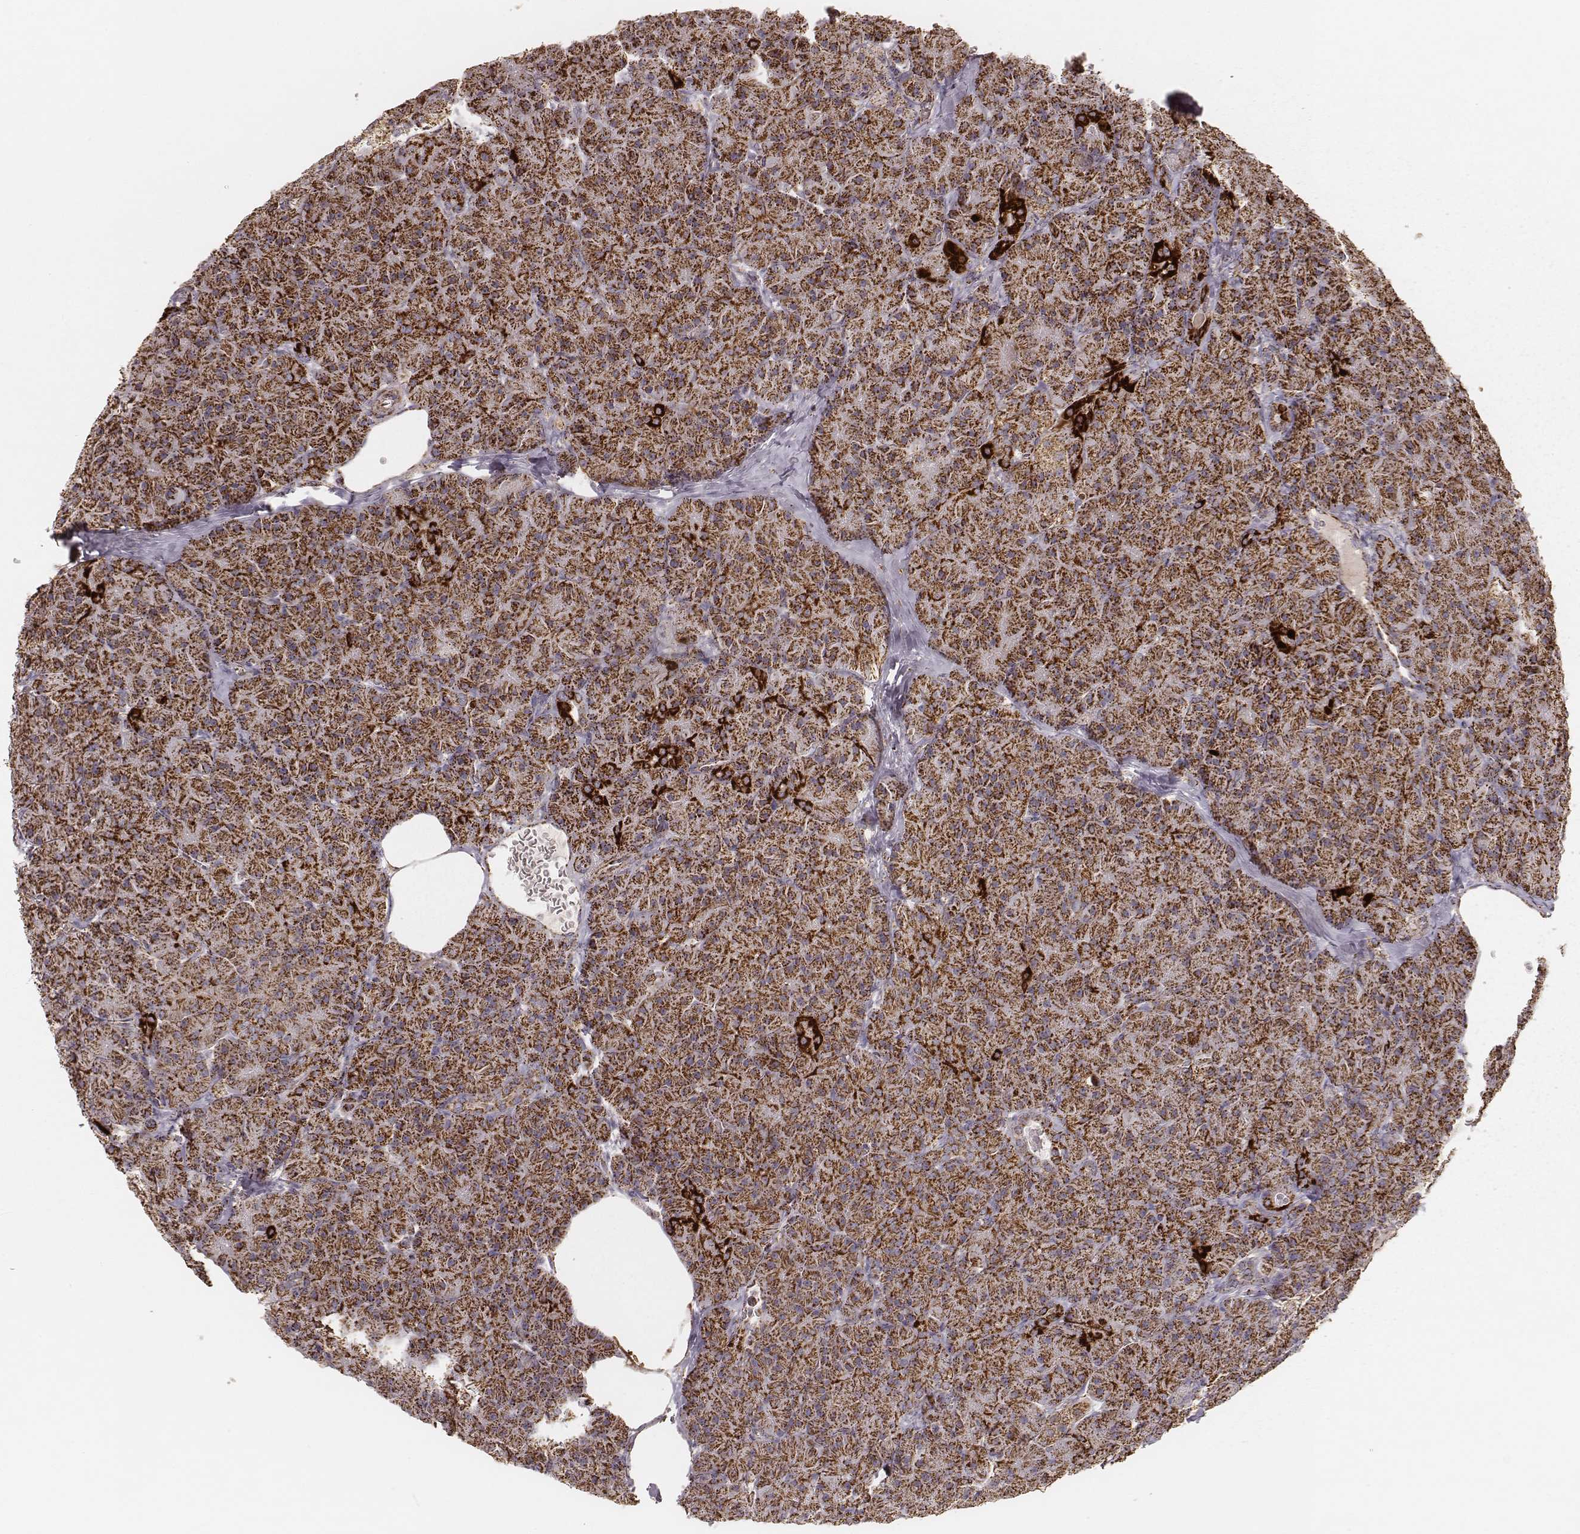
{"staining": {"intensity": "strong", "quantity": ">75%", "location": "cytoplasmic/membranous"}, "tissue": "pancreas", "cell_type": "Exocrine glandular cells", "image_type": "normal", "snomed": [{"axis": "morphology", "description": "Normal tissue, NOS"}, {"axis": "topography", "description": "Pancreas"}], "caption": "Immunohistochemistry photomicrograph of unremarkable human pancreas stained for a protein (brown), which reveals high levels of strong cytoplasmic/membranous staining in approximately >75% of exocrine glandular cells.", "gene": "CS", "patient": {"sex": "male", "age": 57}}